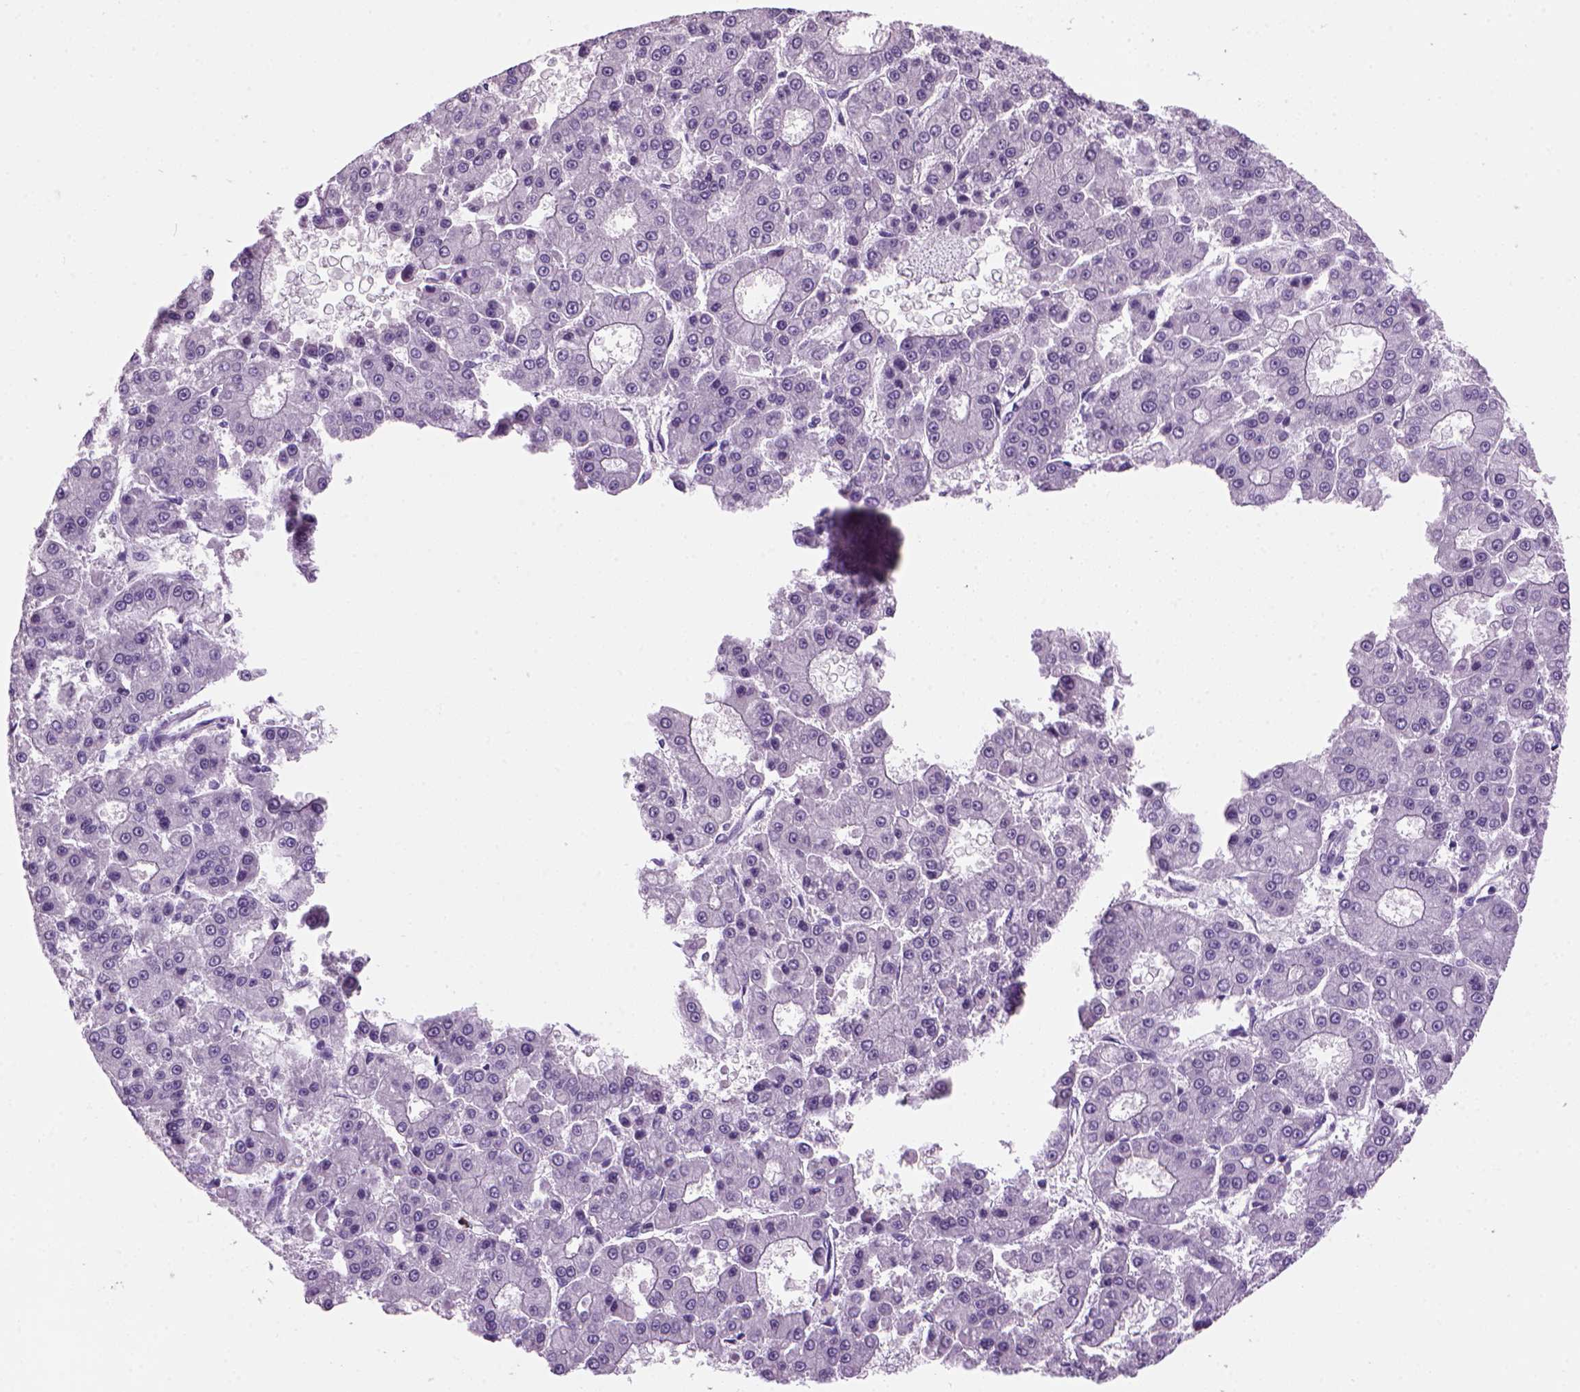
{"staining": {"intensity": "negative", "quantity": "none", "location": "none"}, "tissue": "liver cancer", "cell_type": "Tumor cells", "image_type": "cancer", "snomed": [{"axis": "morphology", "description": "Carcinoma, Hepatocellular, NOS"}, {"axis": "topography", "description": "Liver"}], "caption": "This is an IHC histopathology image of human liver hepatocellular carcinoma. There is no positivity in tumor cells.", "gene": "MZB1", "patient": {"sex": "male", "age": 70}}